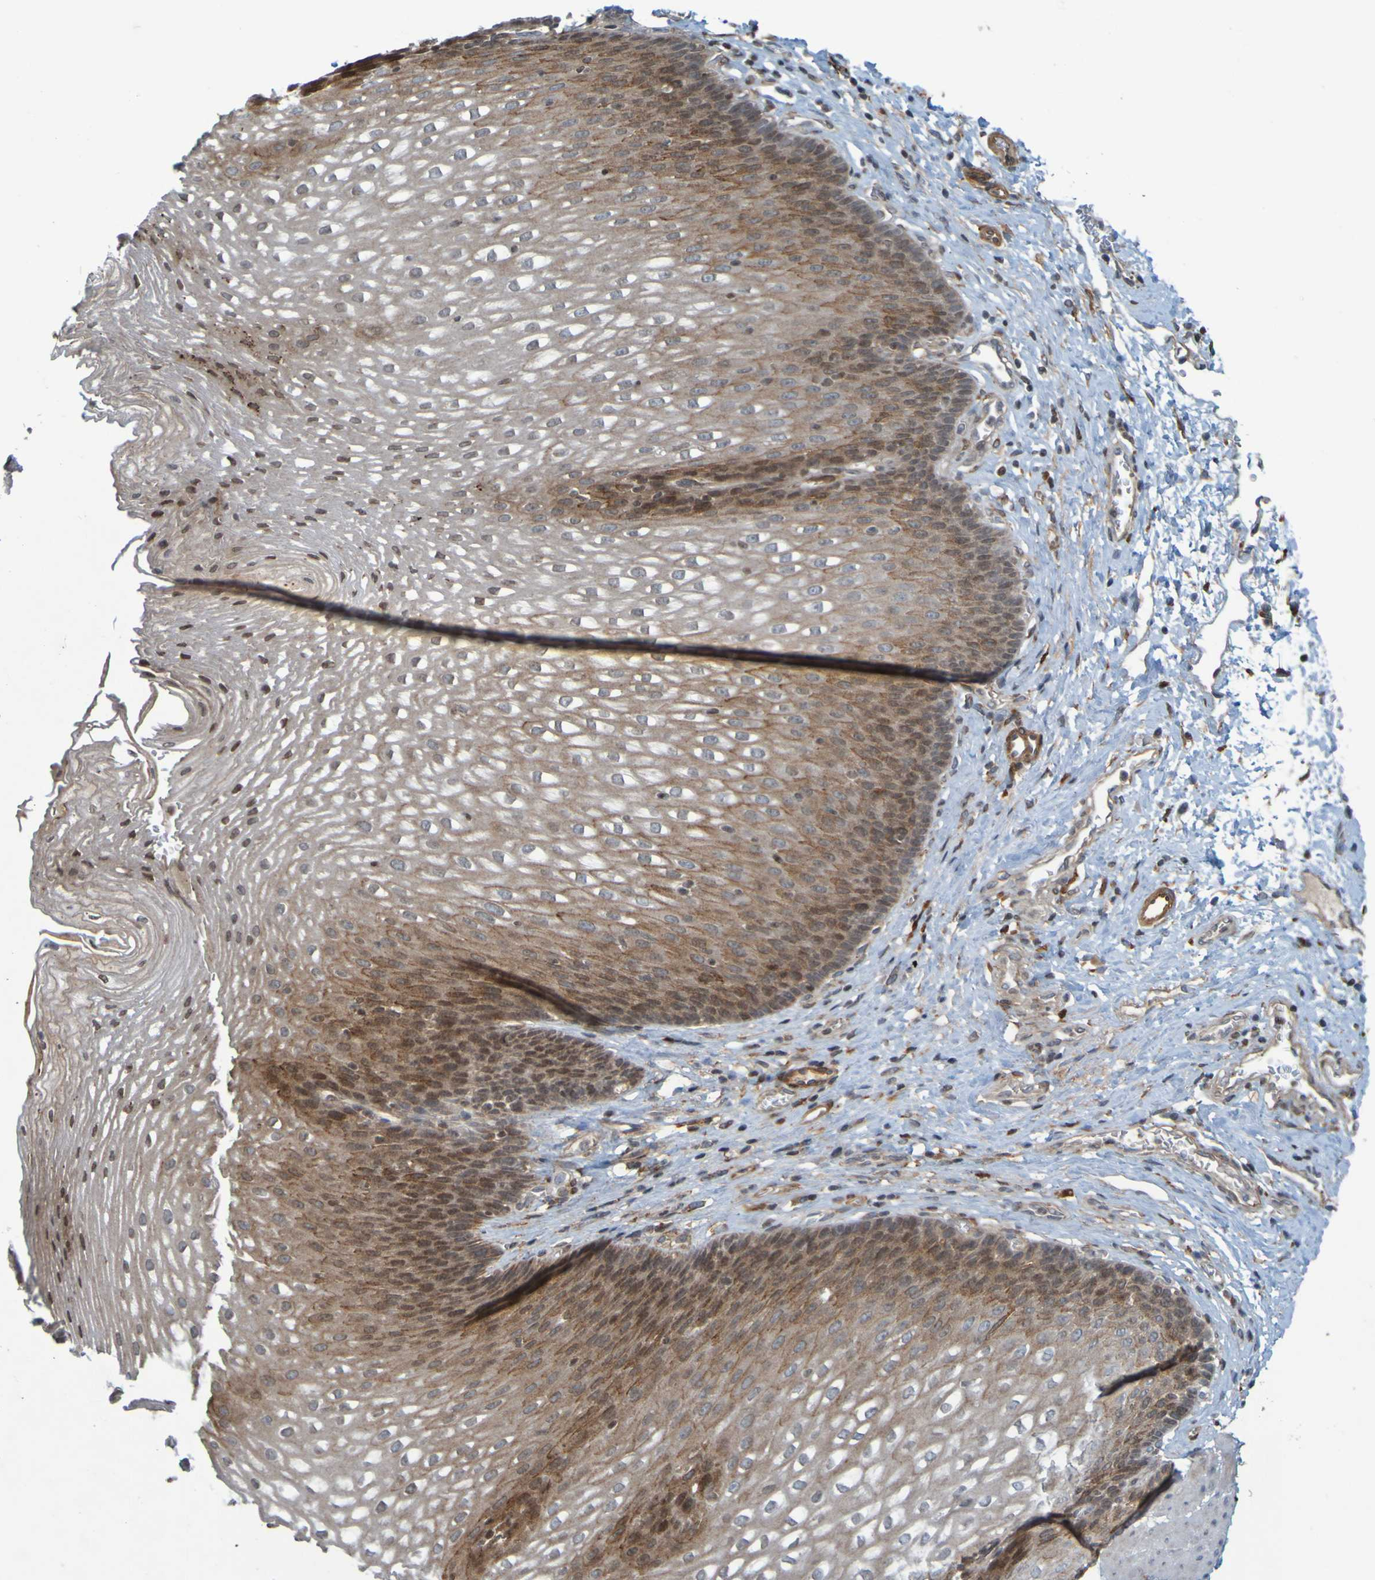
{"staining": {"intensity": "moderate", "quantity": ">75%", "location": "cytoplasmic/membranous"}, "tissue": "esophagus", "cell_type": "Squamous epithelial cells", "image_type": "normal", "snomed": [{"axis": "morphology", "description": "Normal tissue, NOS"}, {"axis": "topography", "description": "Esophagus"}], "caption": "About >75% of squamous epithelial cells in normal human esophagus exhibit moderate cytoplasmic/membranous protein staining as visualized by brown immunohistochemical staining.", "gene": "GUCY1A1", "patient": {"sex": "male", "age": 48}}